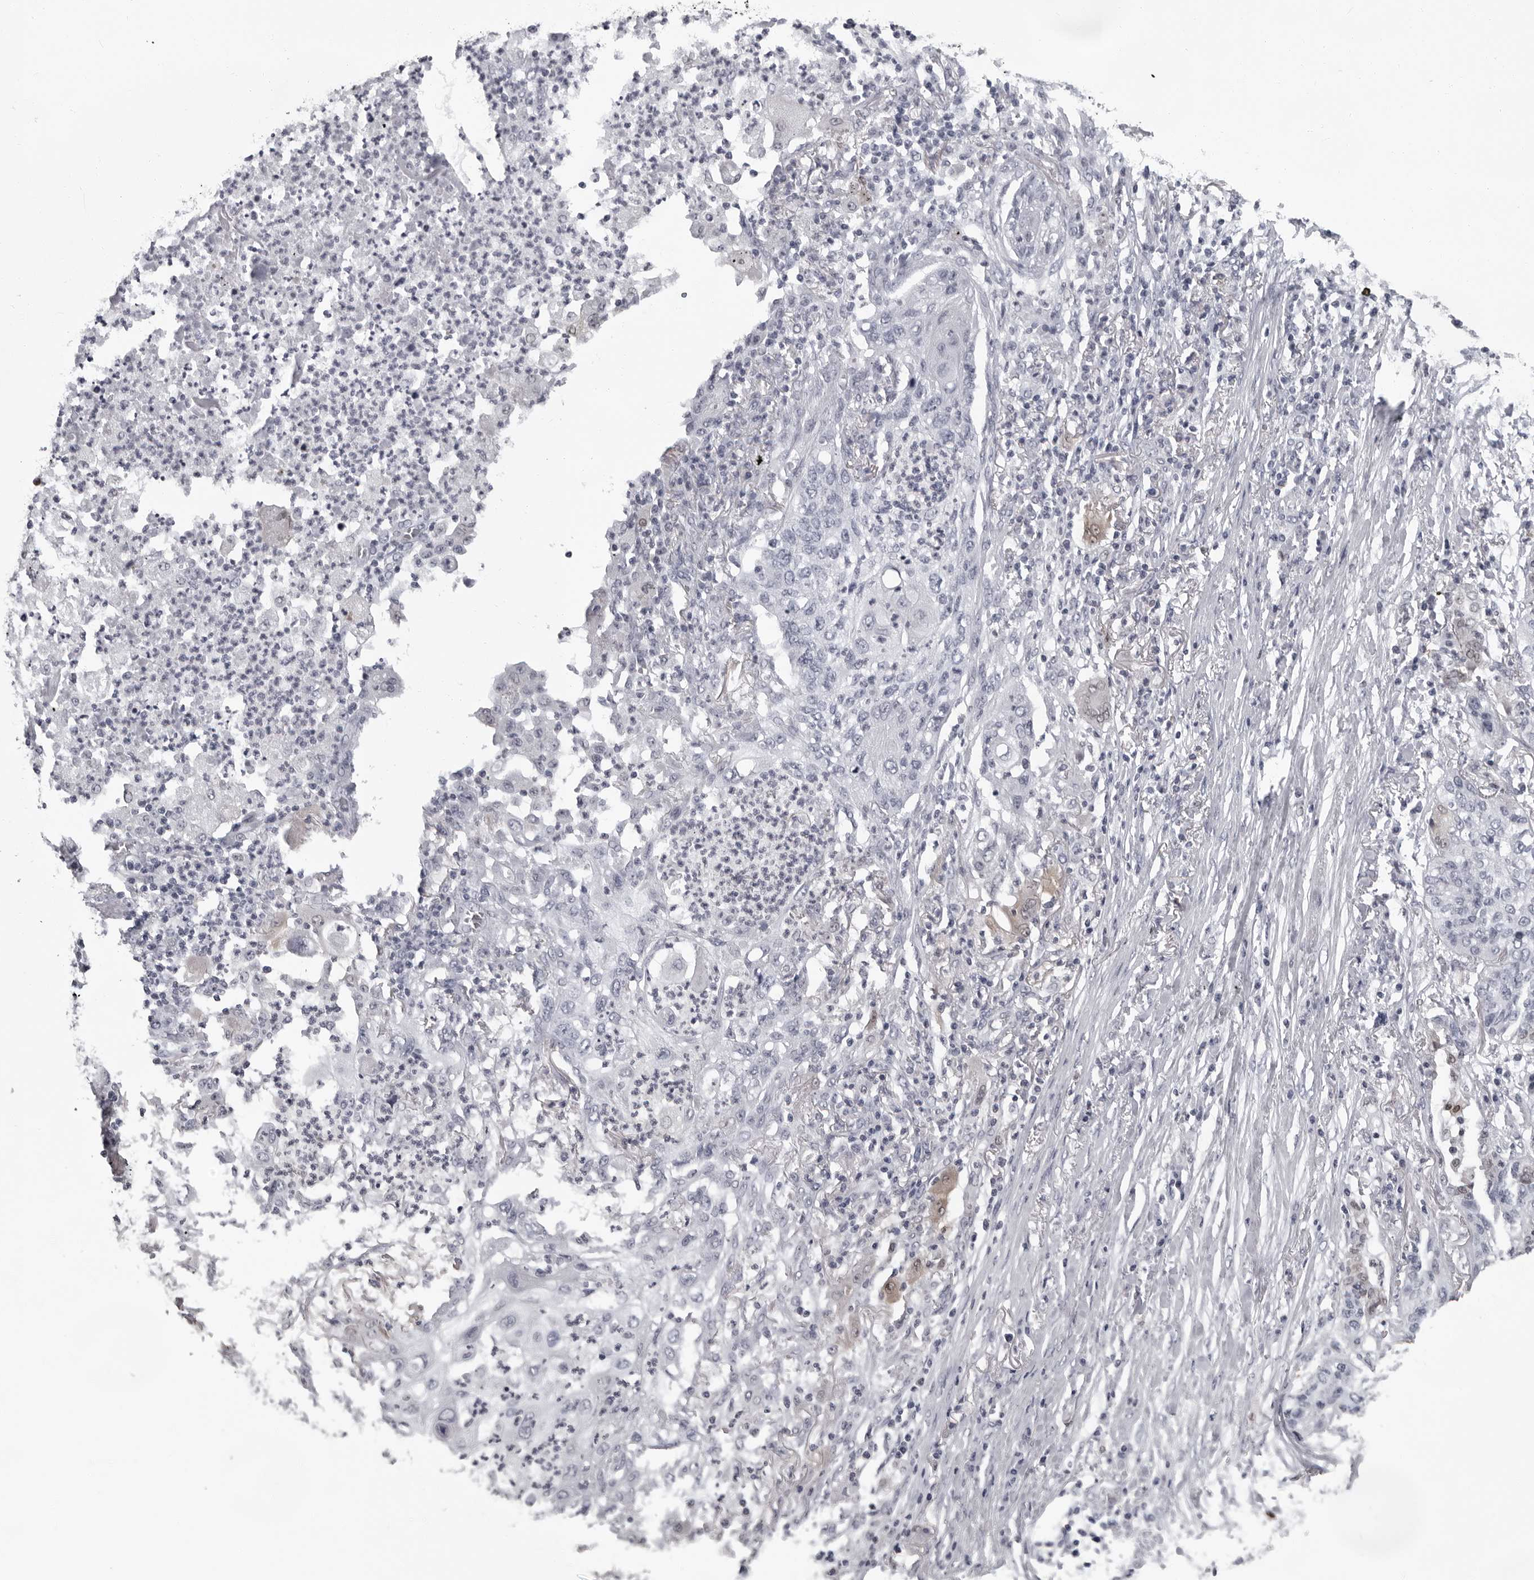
{"staining": {"intensity": "negative", "quantity": "none", "location": "none"}, "tissue": "lung cancer", "cell_type": "Tumor cells", "image_type": "cancer", "snomed": [{"axis": "morphology", "description": "Squamous cell carcinoma, NOS"}, {"axis": "topography", "description": "Lung"}], "caption": "Human lung cancer stained for a protein using IHC exhibits no expression in tumor cells.", "gene": "LZIC", "patient": {"sex": "female", "age": 63}}